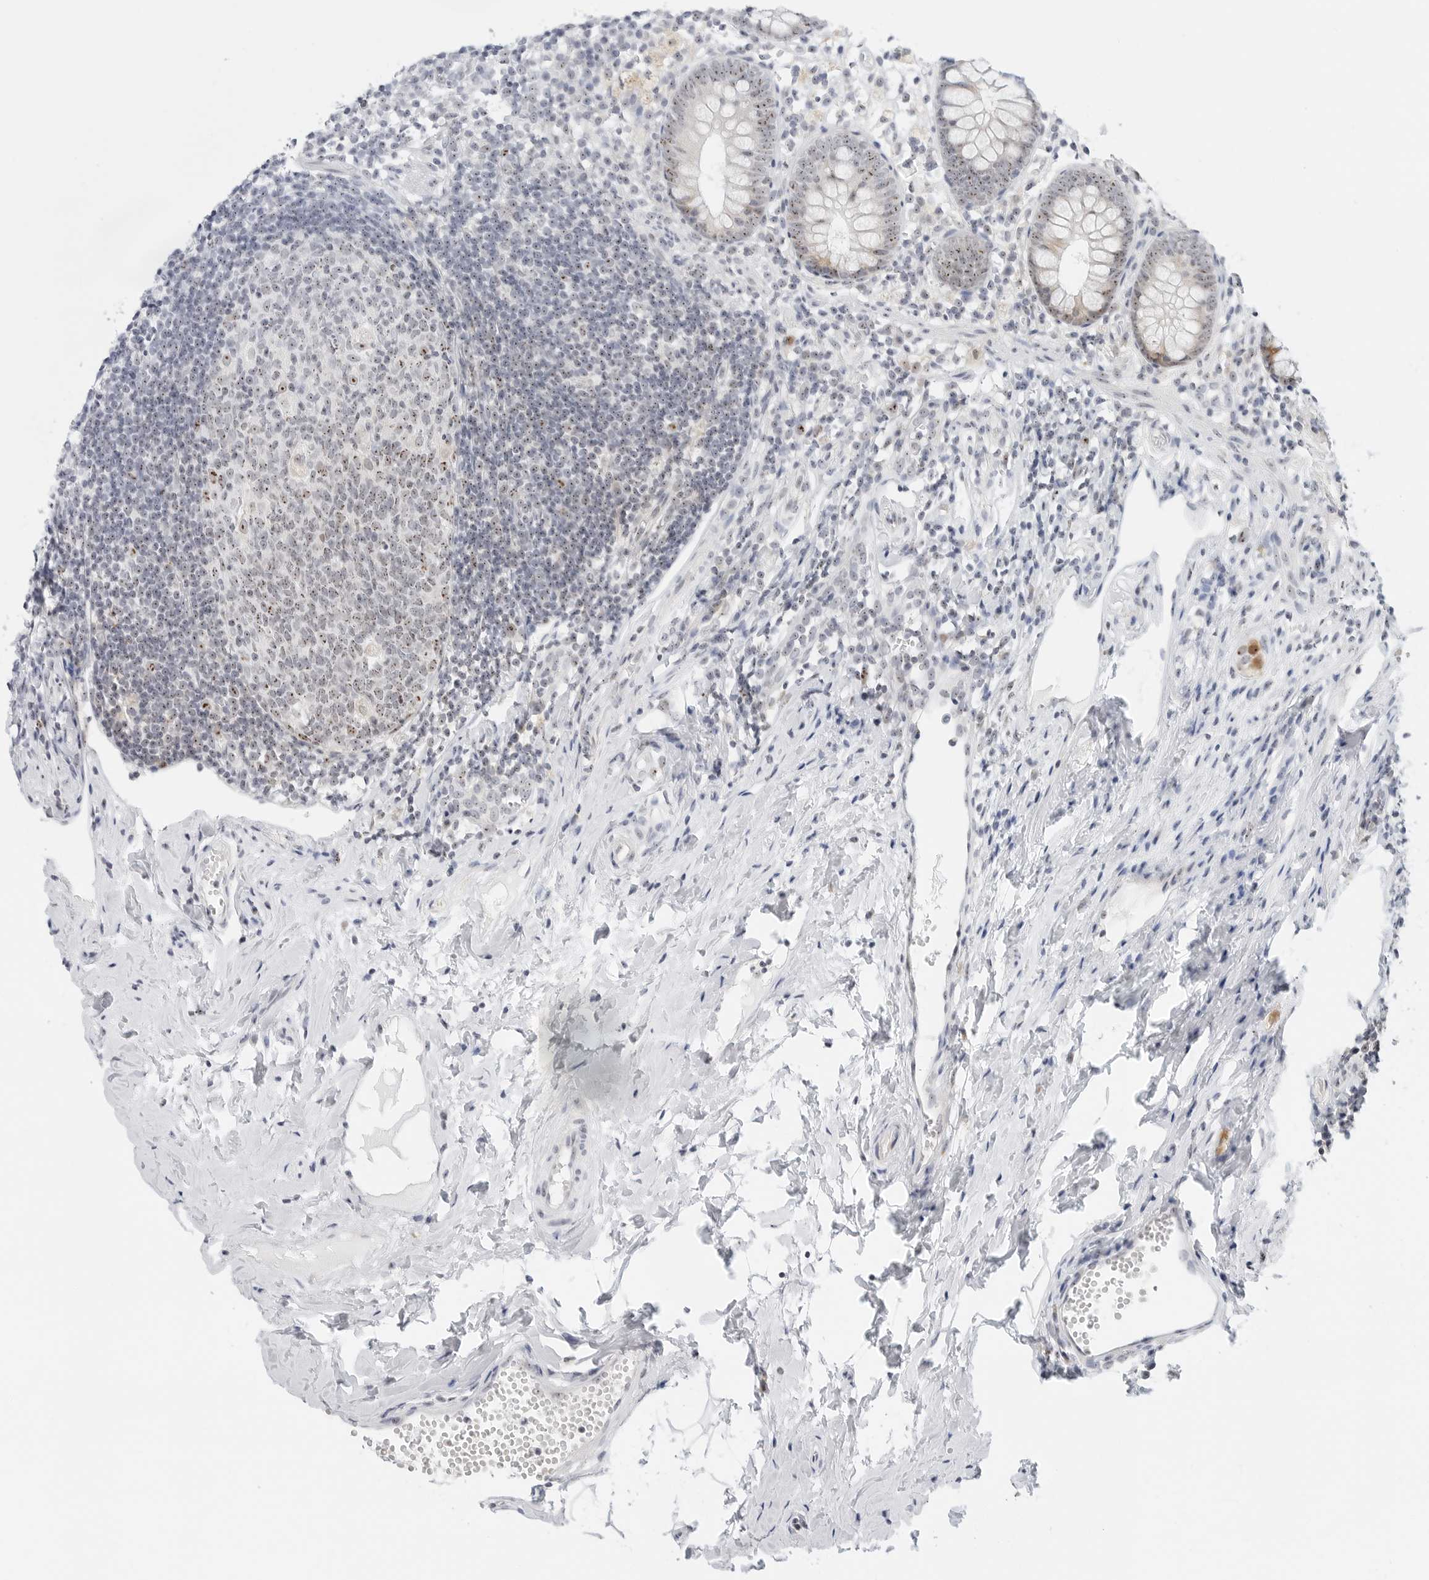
{"staining": {"intensity": "moderate", "quantity": "<25%", "location": "cytoplasmic/membranous,nuclear"}, "tissue": "appendix", "cell_type": "Glandular cells", "image_type": "normal", "snomed": [{"axis": "morphology", "description": "Normal tissue, NOS"}, {"axis": "topography", "description": "Appendix"}], "caption": "Protein analysis of benign appendix displays moderate cytoplasmic/membranous,nuclear staining in about <25% of glandular cells. Using DAB (brown) and hematoxylin (blue) stains, captured at high magnification using brightfield microscopy.", "gene": "RIMKLA", "patient": {"sex": "female", "age": 20}}